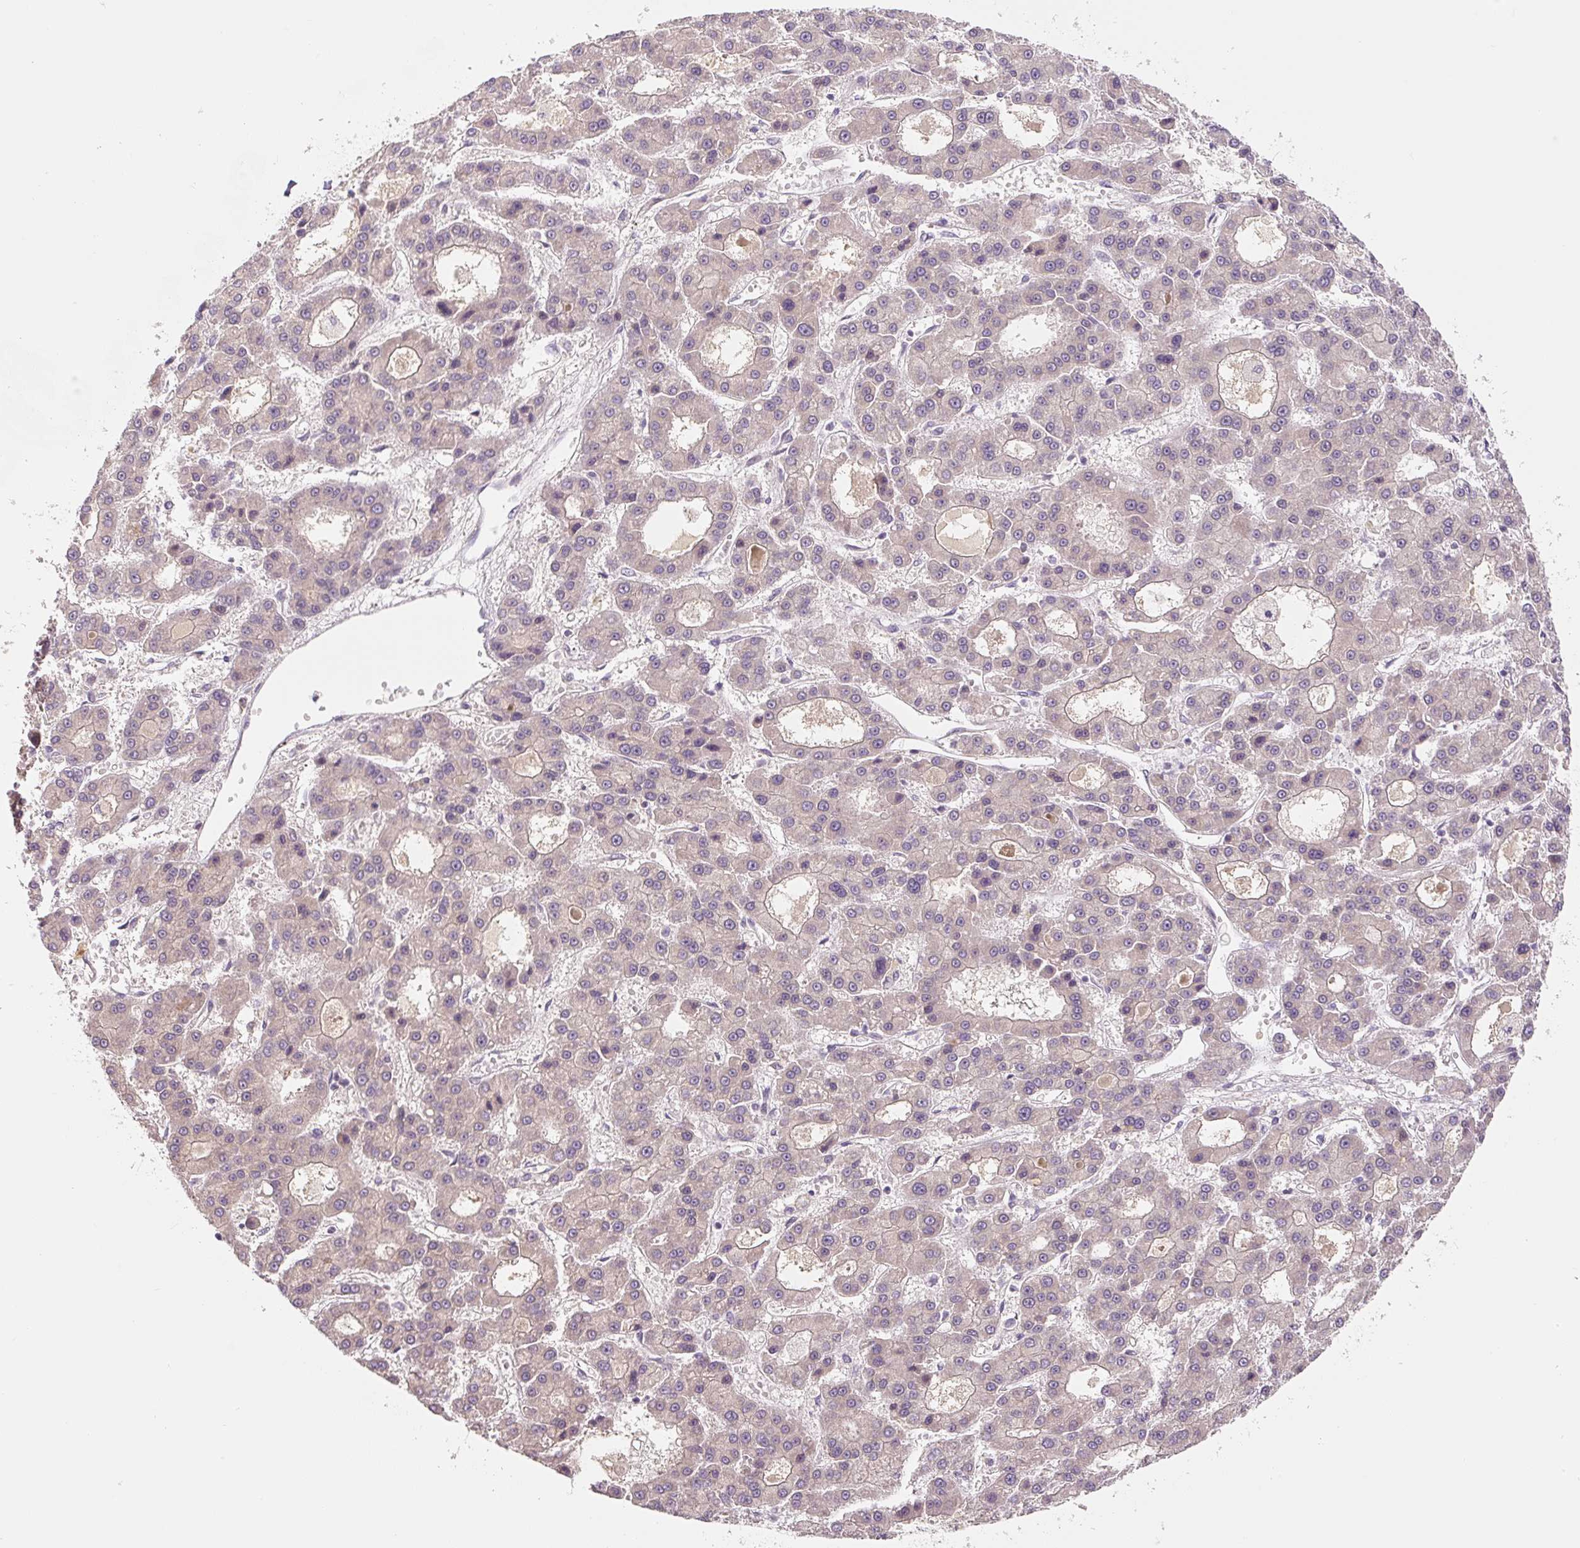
{"staining": {"intensity": "weak", "quantity": "25%-75%", "location": "cytoplasmic/membranous"}, "tissue": "liver cancer", "cell_type": "Tumor cells", "image_type": "cancer", "snomed": [{"axis": "morphology", "description": "Carcinoma, Hepatocellular, NOS"}, {"axis": "topography", "description": "Liver"}], "caption": "About 25%-75% of tumor cells in liver hepatocellular carcinoma show weak cytoplasmic/membranous protein staining as visualized by brown immunohistochemical staining.", "gene": "PWWP3B", "patient": {"sex": "male", "age": 70}}